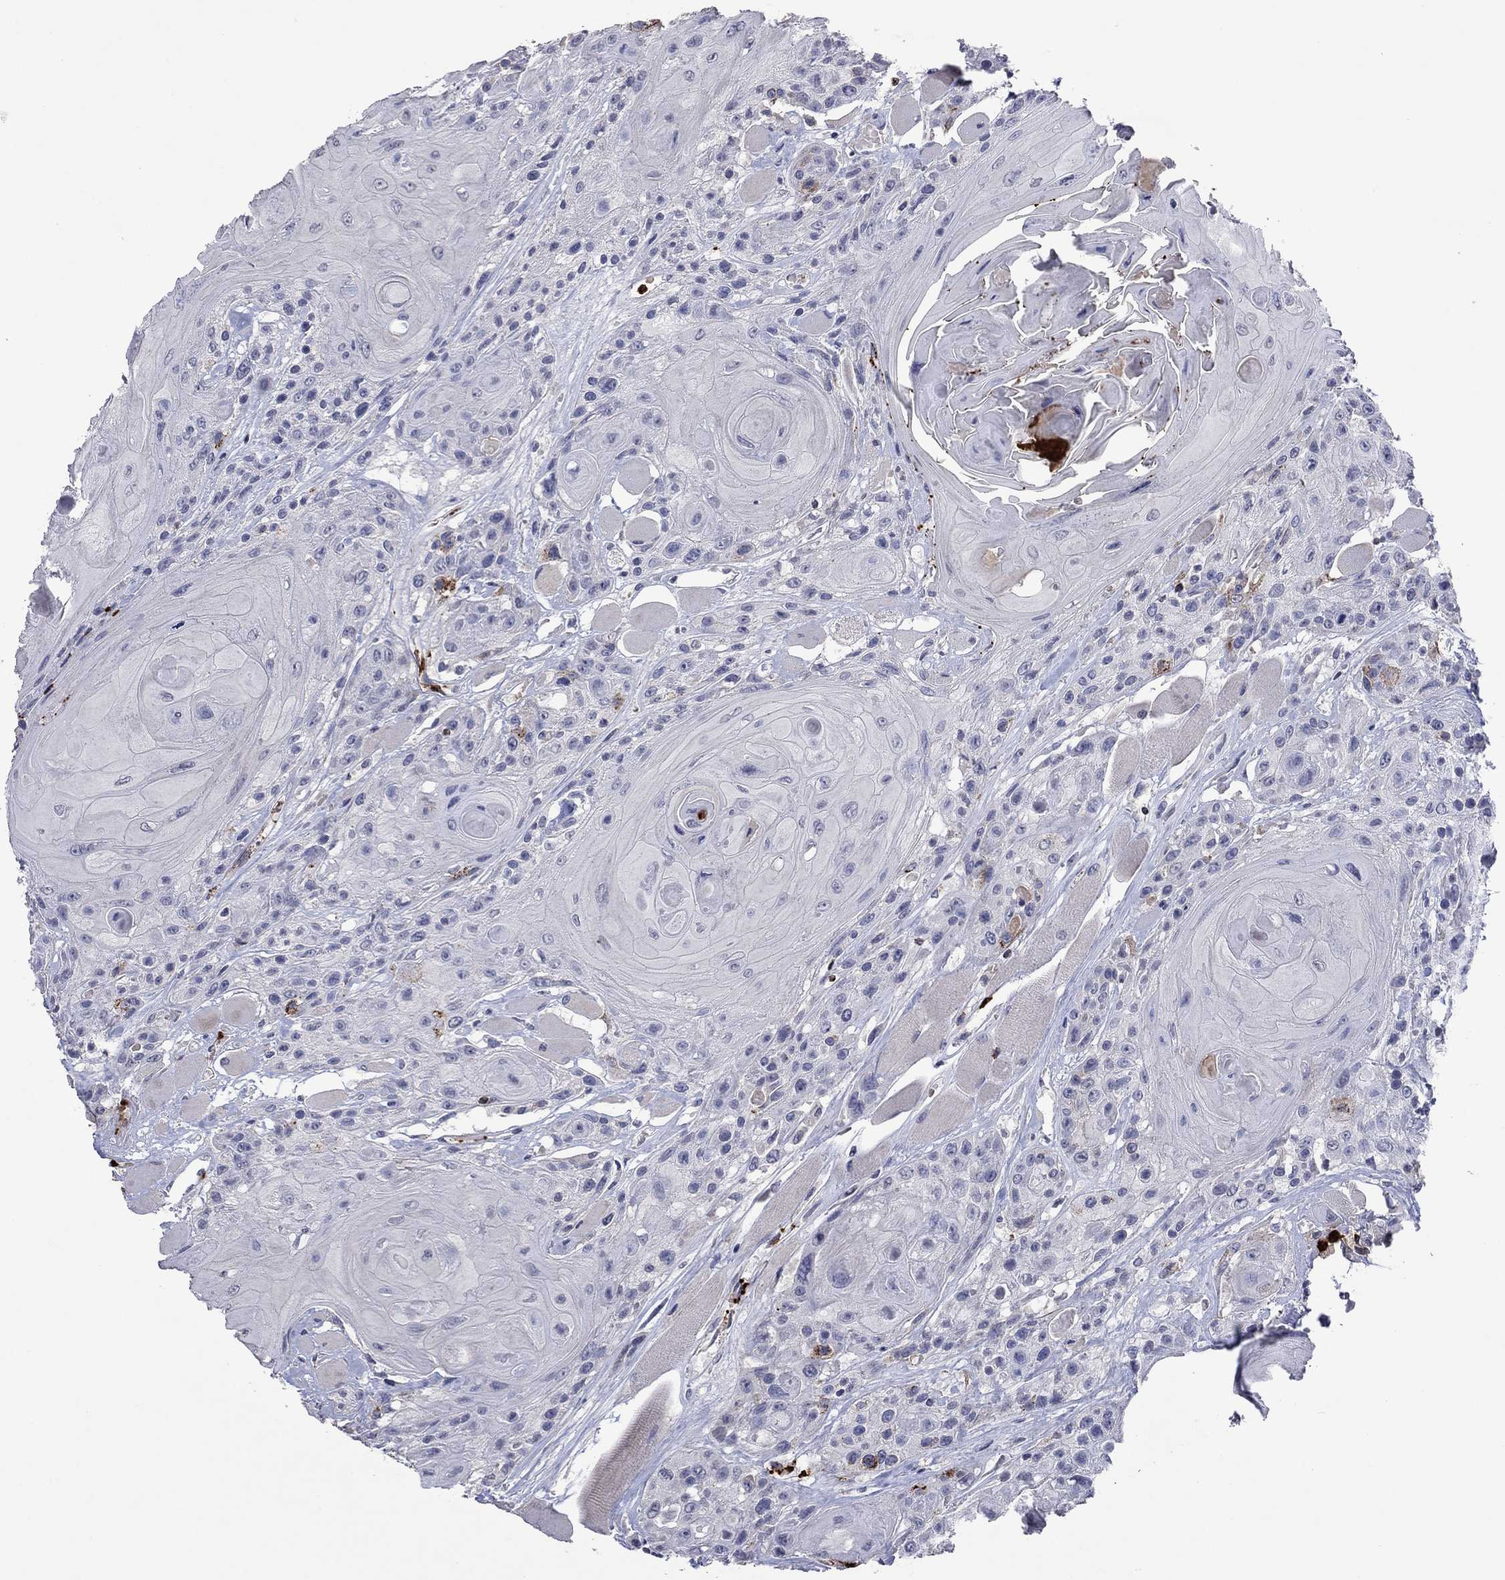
{"staining": {"intensity": "negative", "quantity": "none", "location": "none"}, "tissue": "head and neck cancer", "cell_type": "Tumor cells", "image_type": "cancer", "snomed": [{"axis": "morphology", "description": "Squamous cell carcinoma, NOS"}, {"axis": "topography", "description": "Head-Neck"}], "caption": "The immunohistochemistry image has no significant staining in tumor cells of squamous cell carcinoma (head and neck) tissue. (Immunohistochemistry, brightfield microscopy, high magnification).", "gene": "CCL5", "patient": {"sex": "female", "age": 59}}